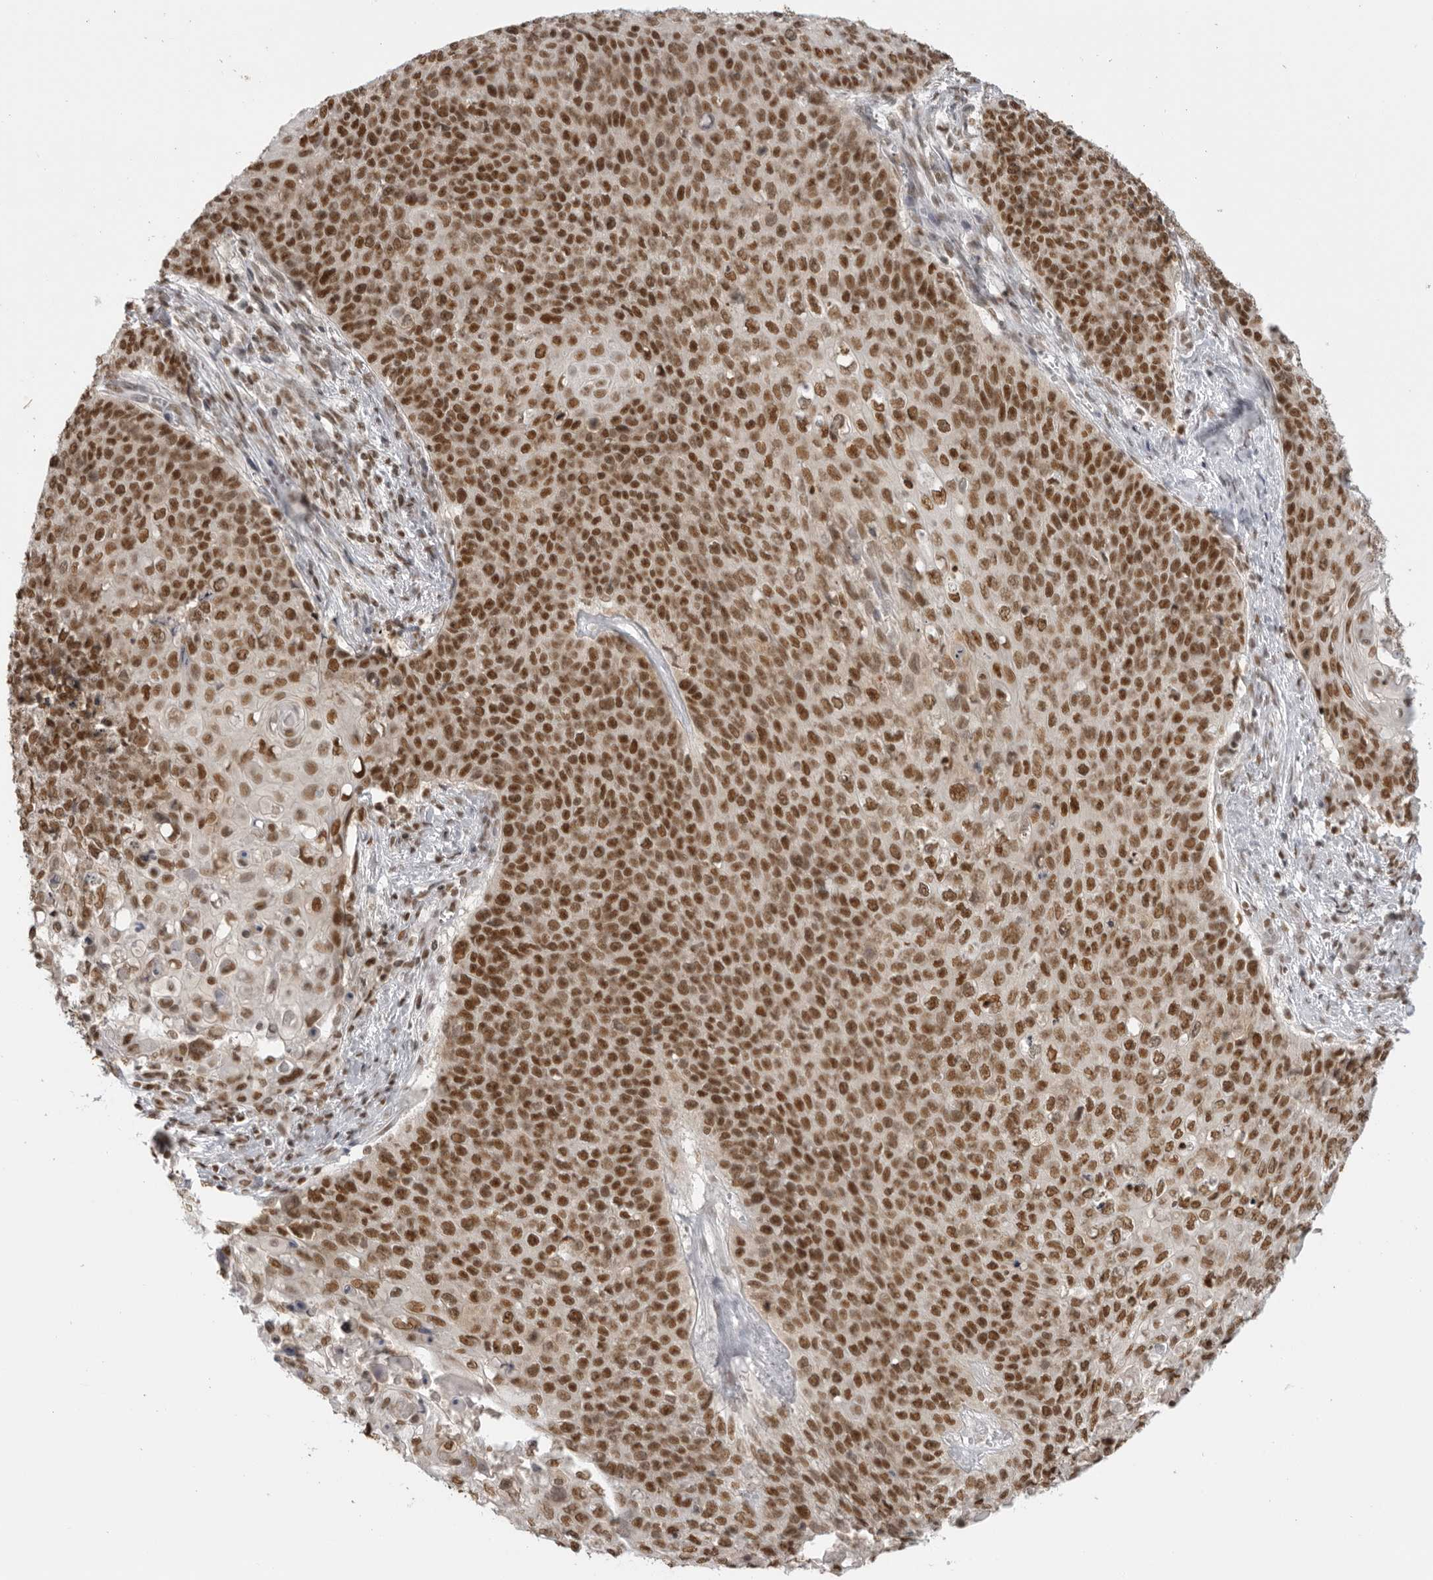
{"staining": {"intensity": "strong", "quantity": ">75%", "location": "cytoplasmic/membranous,nuclear"}, "tissue": "cervical cancer", "cell_type": "Tumor cells", "image_type": "cancer", "snomed": [{"axis": "morphology", "description": "Squamous cell carcinoma, NOS"}, {"axis": "topography", "description": "Cervix"}], "caption": "Cervical cancer stained with a protein marker shows strong staining in tumor cells.", "gene": "RPA2", "patient": {"sex": "female", "age": 39}}